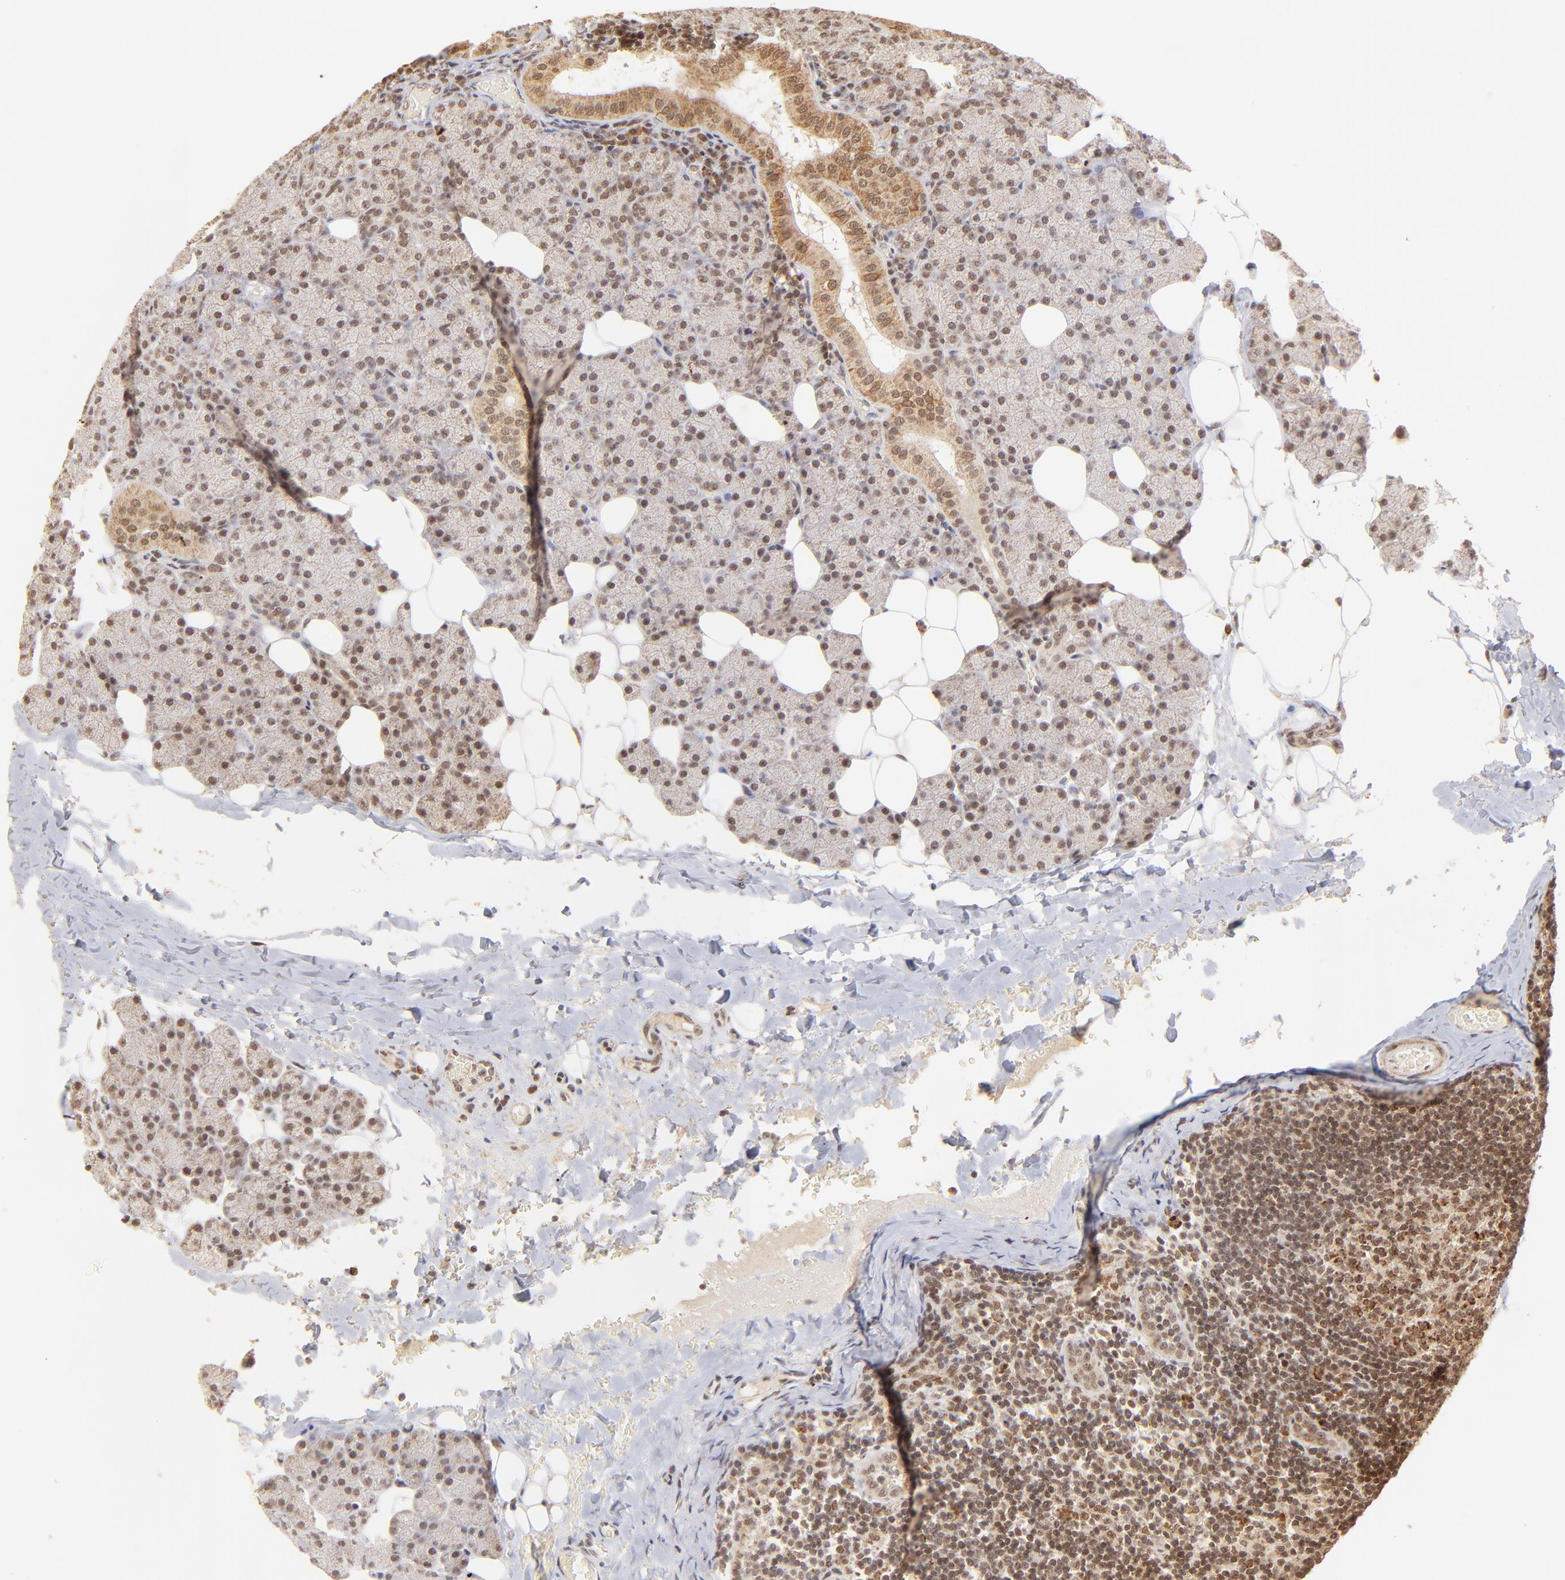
{"staining": {"intensity": "strong", "quantity": ">75%", "location": "cytoplasmic/membranous,nuclear"}, "tissue": "lymph node", "cell_type": "Germinal center cells", "image_type": "normal", "snomed": [{"axis": "morphology", "description": "Normal tissue, NOS"}, {"axis": "topography", "description": "Lymph node"}, {"axis": "topography", "description": "Salivary gland"}], "caption": "Benign lymph node exhibits strong cytoplasmic/membranous,nuclear expression in approximately >75% of germinal center cells, visualized by immunohistochemistry. Ihc stains the protein in brown and the nuclei are stained blue.", "gene": "MED15", "patient": {"sex": "male", "age": 8}}